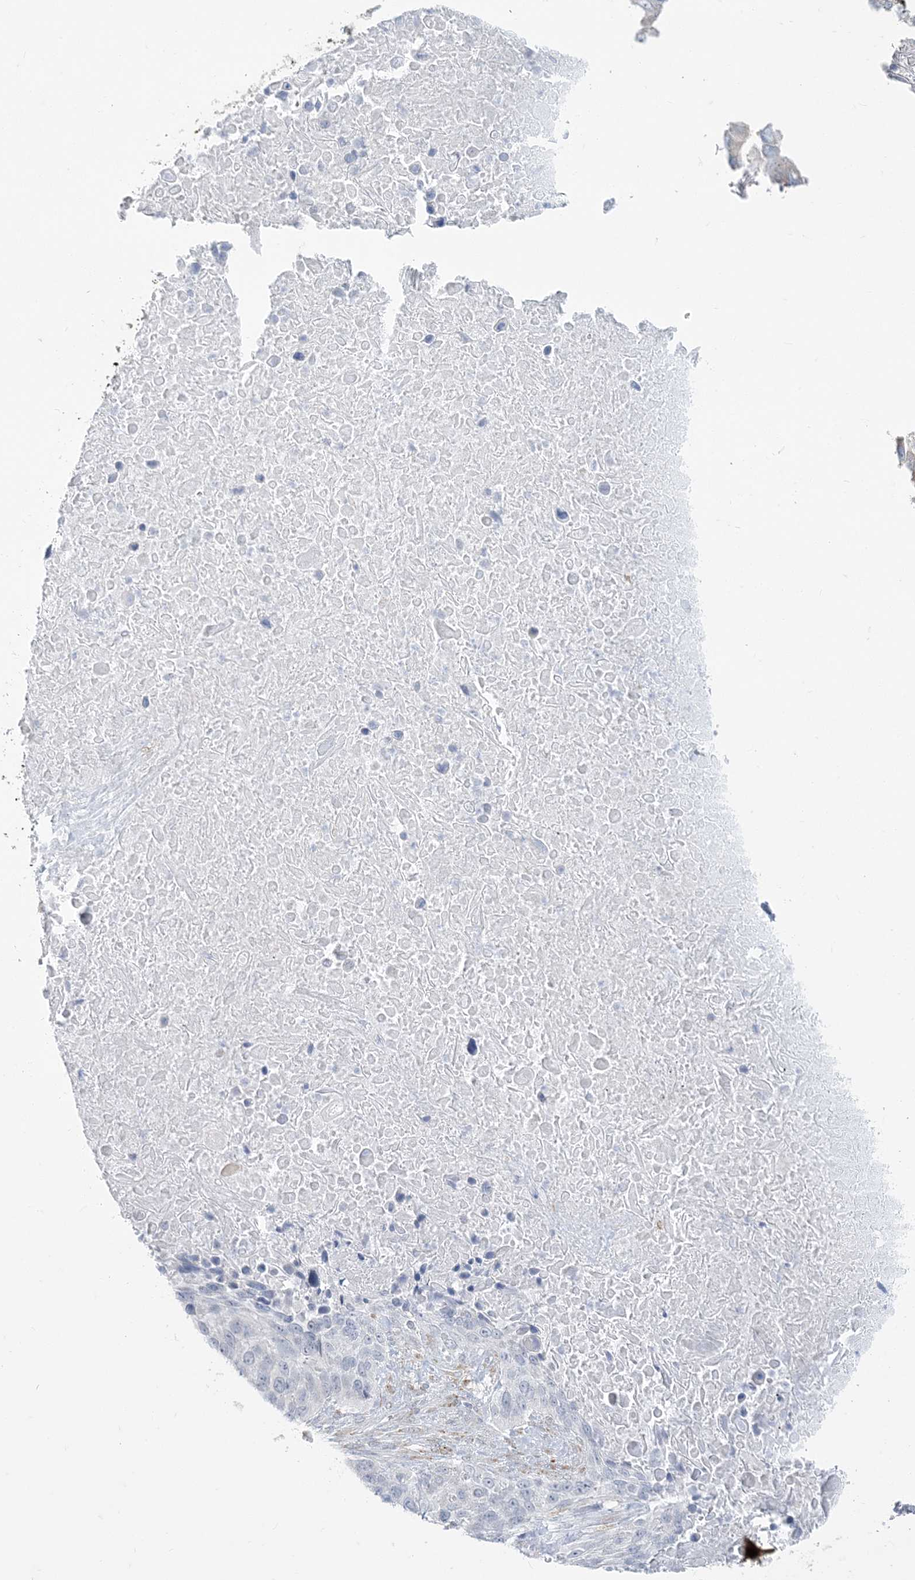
{"staining": {"intensity": "negative", "quantity": "none", "location": "none"}, "tissue": "lung cancer", "cell_type": "Tumor cells", "image_type": "cancer", "snomed": [{"axis": "morphology", "description": "Squamous cell carcinoma, NOS"}, {"axis": "topography", "description": "Lung"}], "caption": "Immunohistochemical staining of lung cancer (squamous cell carcinoma) exhibits no significant staining in tumor cells.", "gene": "ZC3H6", "patient": {"sex": "male", "age": 66}}